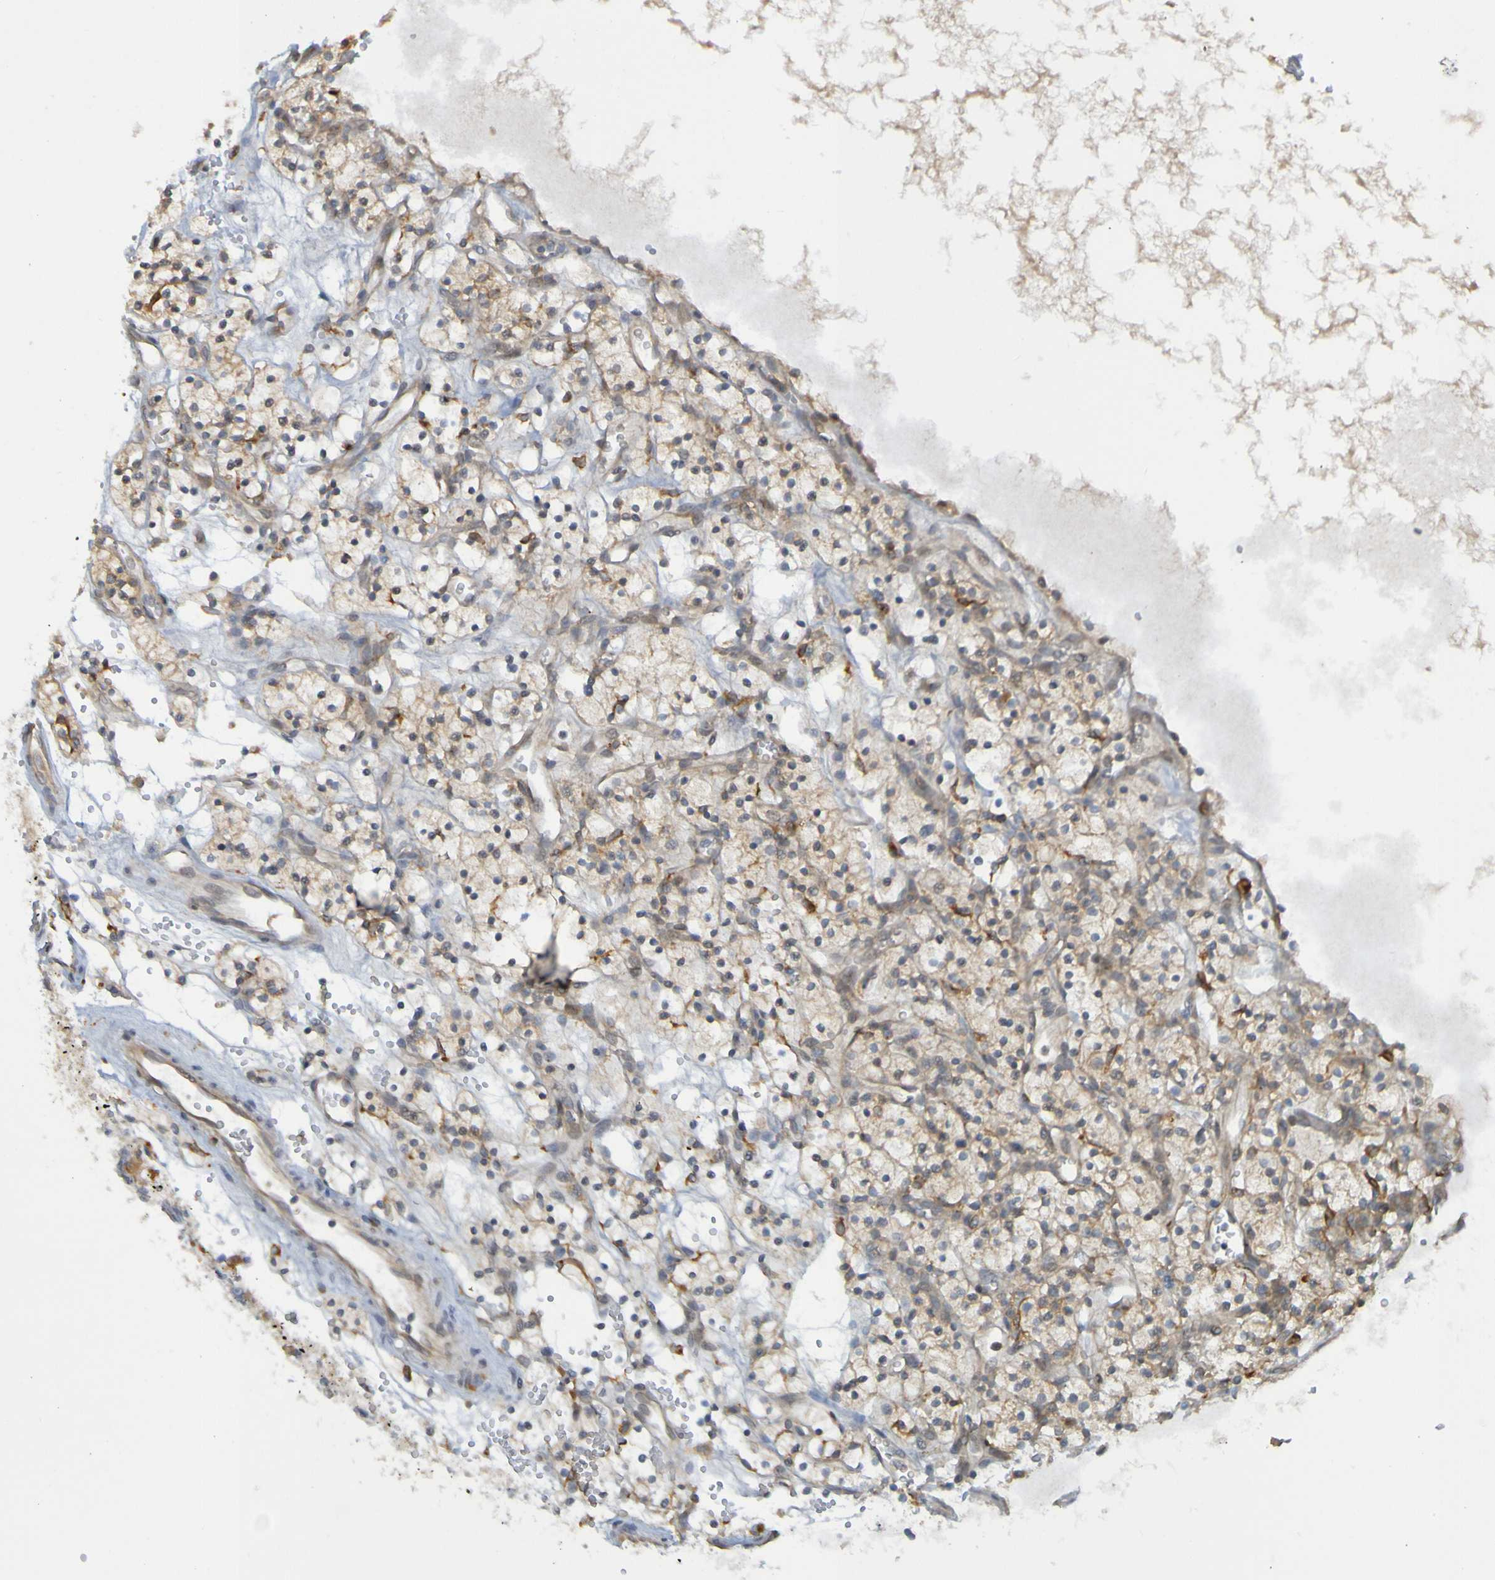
{"staining": {"intensity": "weak", "quantity": "25%-75%", "location": "cytoplasmic/membranous"}, "tissue": "renal cancer", "cell_type": "Tumor cells", "image_type": "cancer", "snomed": [{"axis": "morphology", "description": "Adenocarcinoma, NOS"}, {"axis": "topography", "description": "Kidney"}], "caption": "Adenocarcinoma (renal) was stained to show a protein in brown. There is low levels of weak cytoplasmic/membranous expression in about 25%-75% of tumor cells.", "gene": "NAV2", "patient": {"sex": "female", "age": 57}}